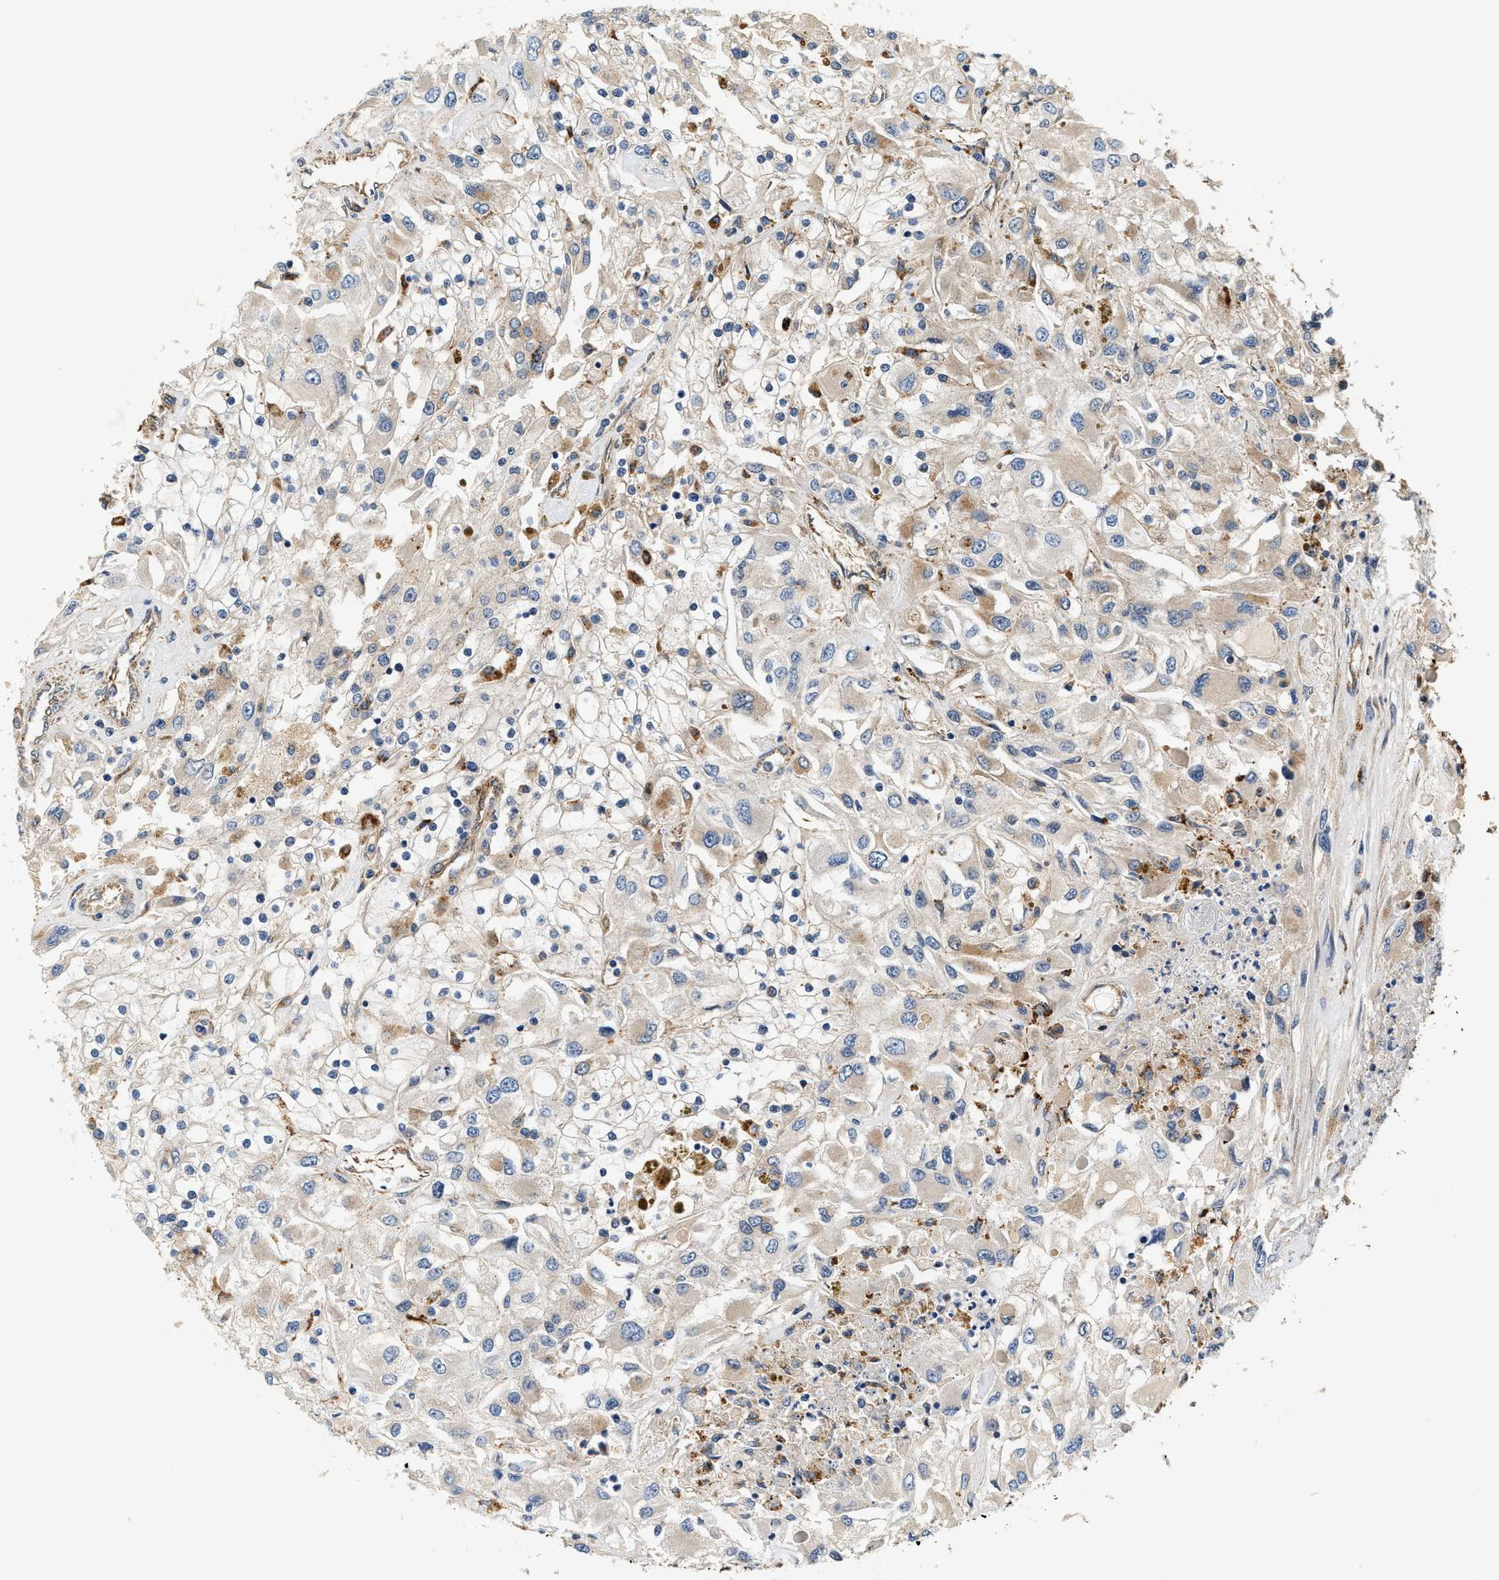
{"staining": {"intensity": "weak", "quantity": "<25%", "location": "cytoplasmic/membranous"}, "tissue": "renal cancer", "cell_type": "Tumor cells", "image_type": "cancer", "snomed": [{"axis": "morphology", "description": "Adenocarcinoma, NOS"}, {"axis": "topography", "description": "Kidney"}], "caption": "Human renal cancer (adenocarcinoma) stained for a protein using immunohistochemistry (IHC) shows no expression in tumor cells.", "gene": "DUSP10", "patient": {"sex": "female", "age": 52}}